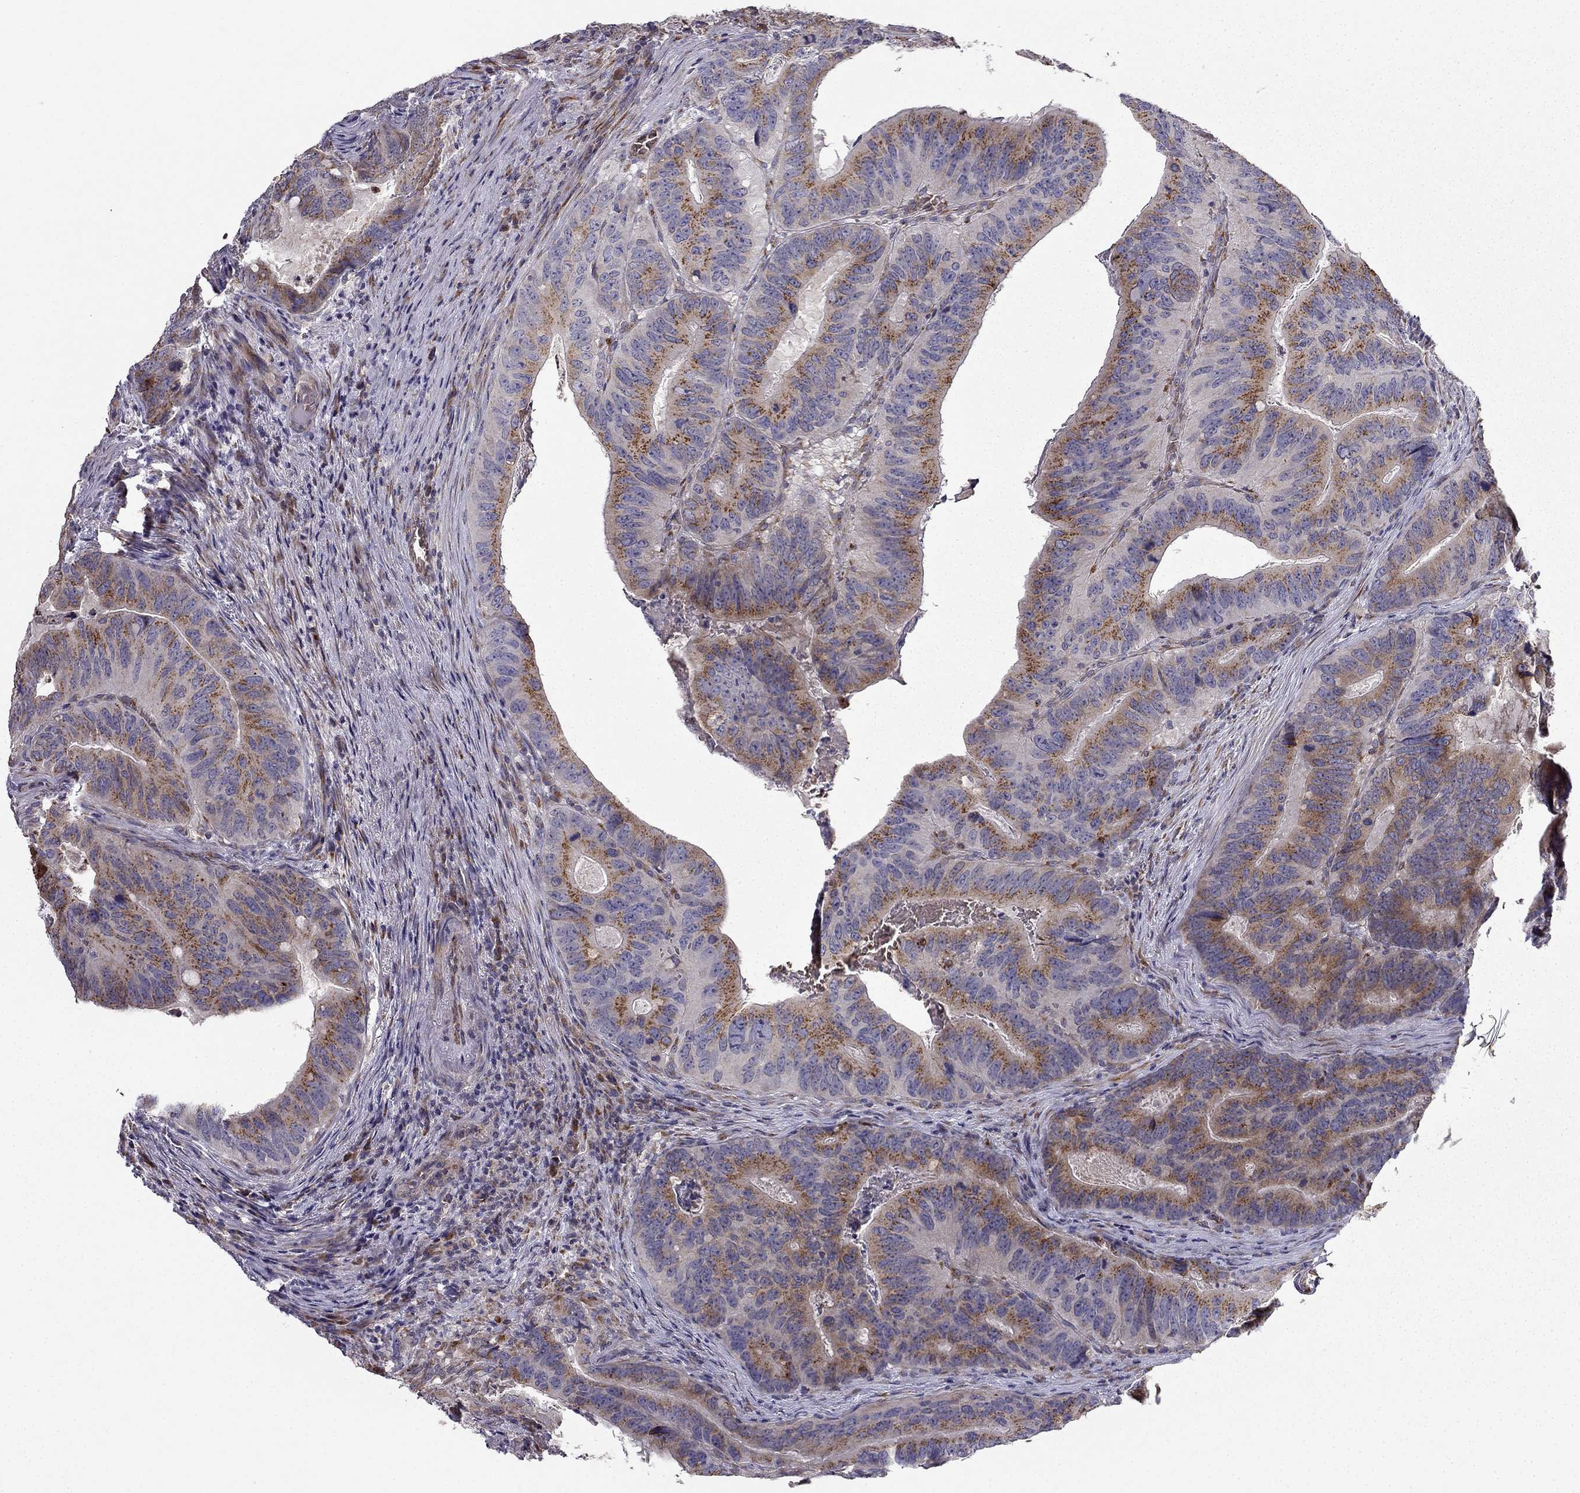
{"staining": {"intensity": "strong", "quantity": "25%-75%", "location": "cytoplasmic/membranous"}, "tissue": "colorectal cancer", "cell_type": "Tumor cells", "image_type": "cancer", "snomed": [{"axis": "morphology", "description": "Adenocarcinoma, NOS"}, {"axis": "topography", "description": "Colon"}], "caption": "Protein expression analysis of colorectal adenocarcinoma displays strong cytoplasmic/membranous positivity in approximately 25%-75% of tumor cells.", "gene": "B4GALT7", "patient": {"sex": "male", "age": 79}}